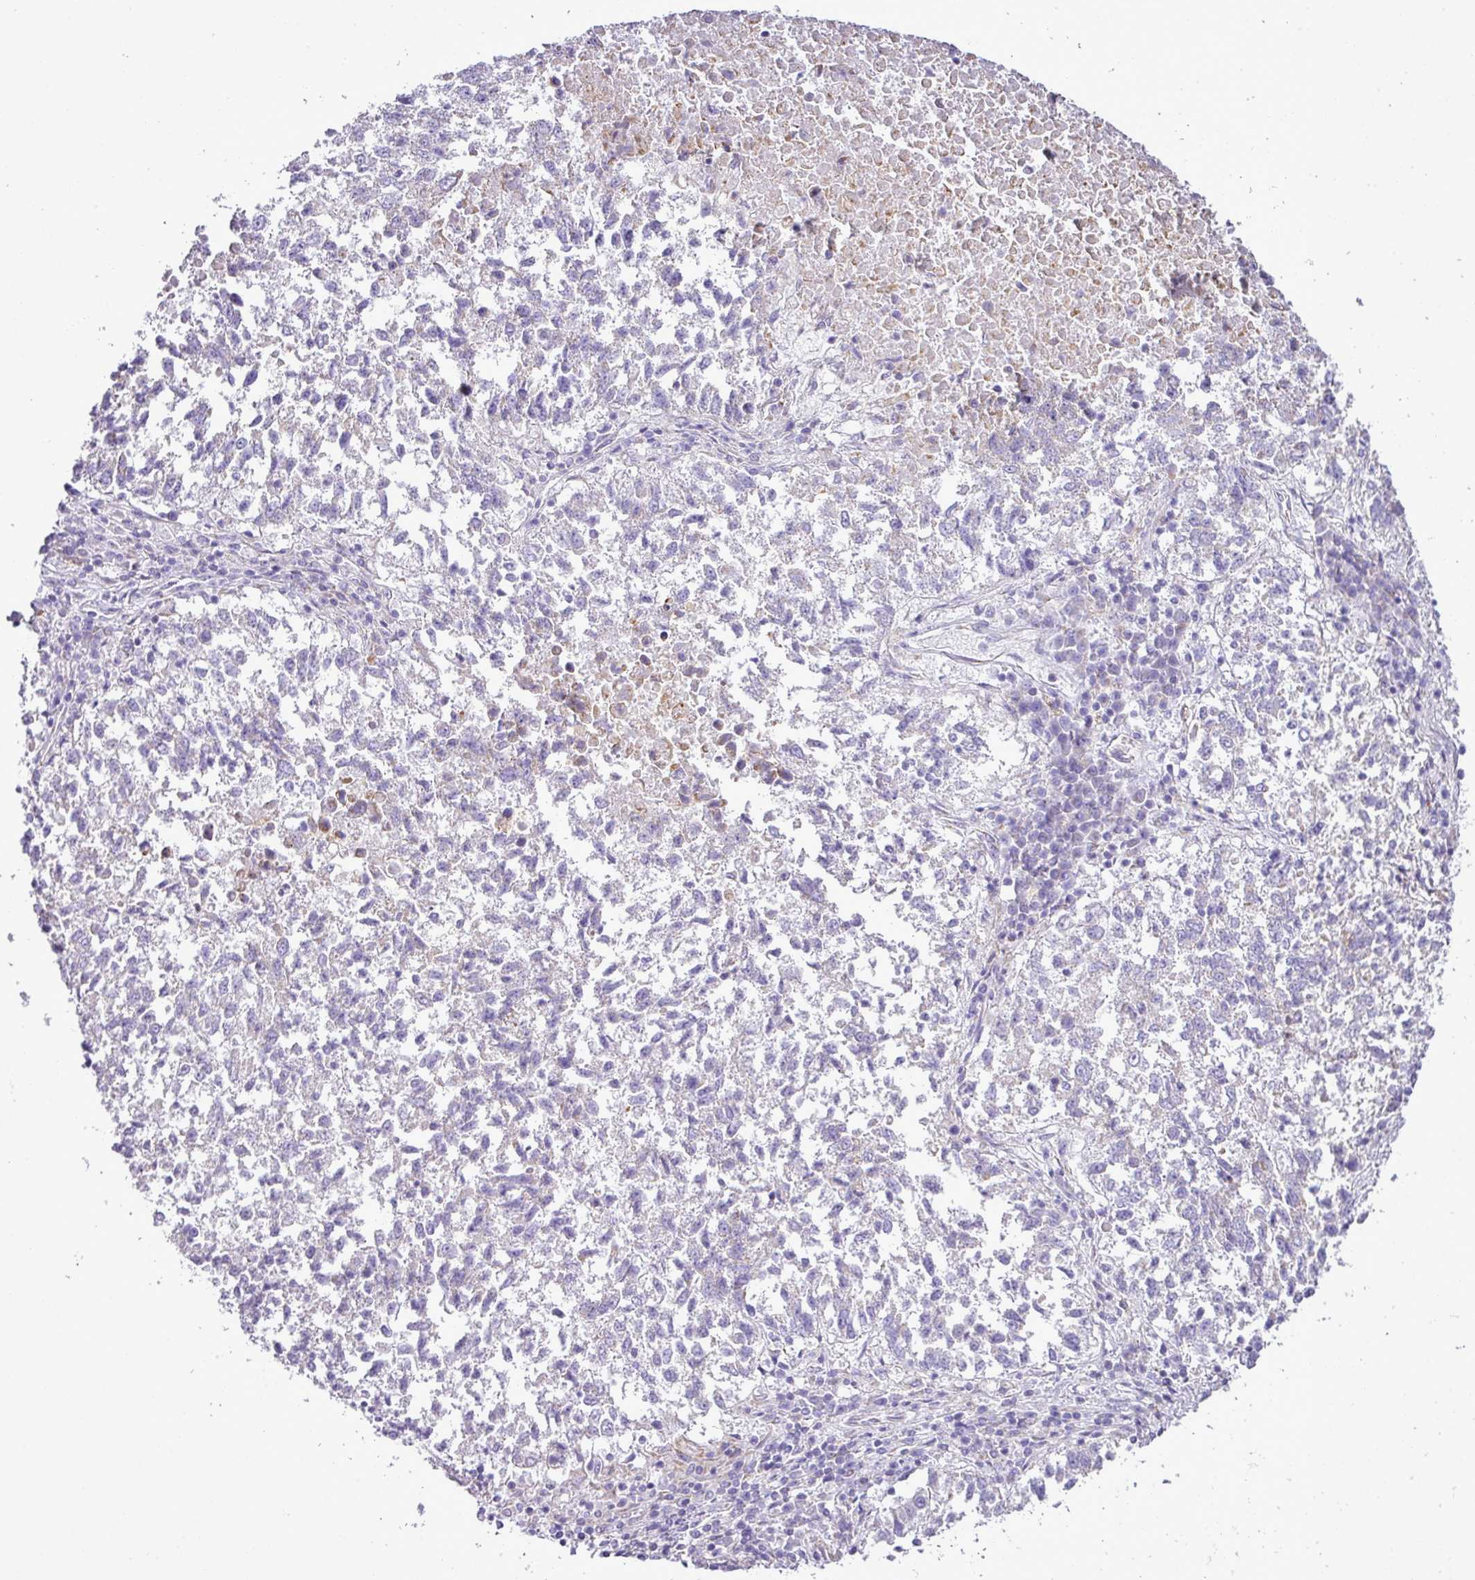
{"staining": {"intensity": "moderate", "quantity": "<25%", "location": "cytoplasmic/membranous"}, "tissue": "lung cancer", "cell_type": "Tumor cells", "image_type": "cancer", "snomed": [{"axis": "morphology", "description": "Squamous cell carcinoma, NOS"}, {"axis": "topography", "description": "Lung"}], "caption": "Protein expression analysis of human lung cancer reveals moderate cytoplasmic/membranous expression in about <25% of tumor cells. (IHC, brightfield microscopy, high magnification).", "gene": "PGAP4", "patient": {"sex": "male", "age": 73}}